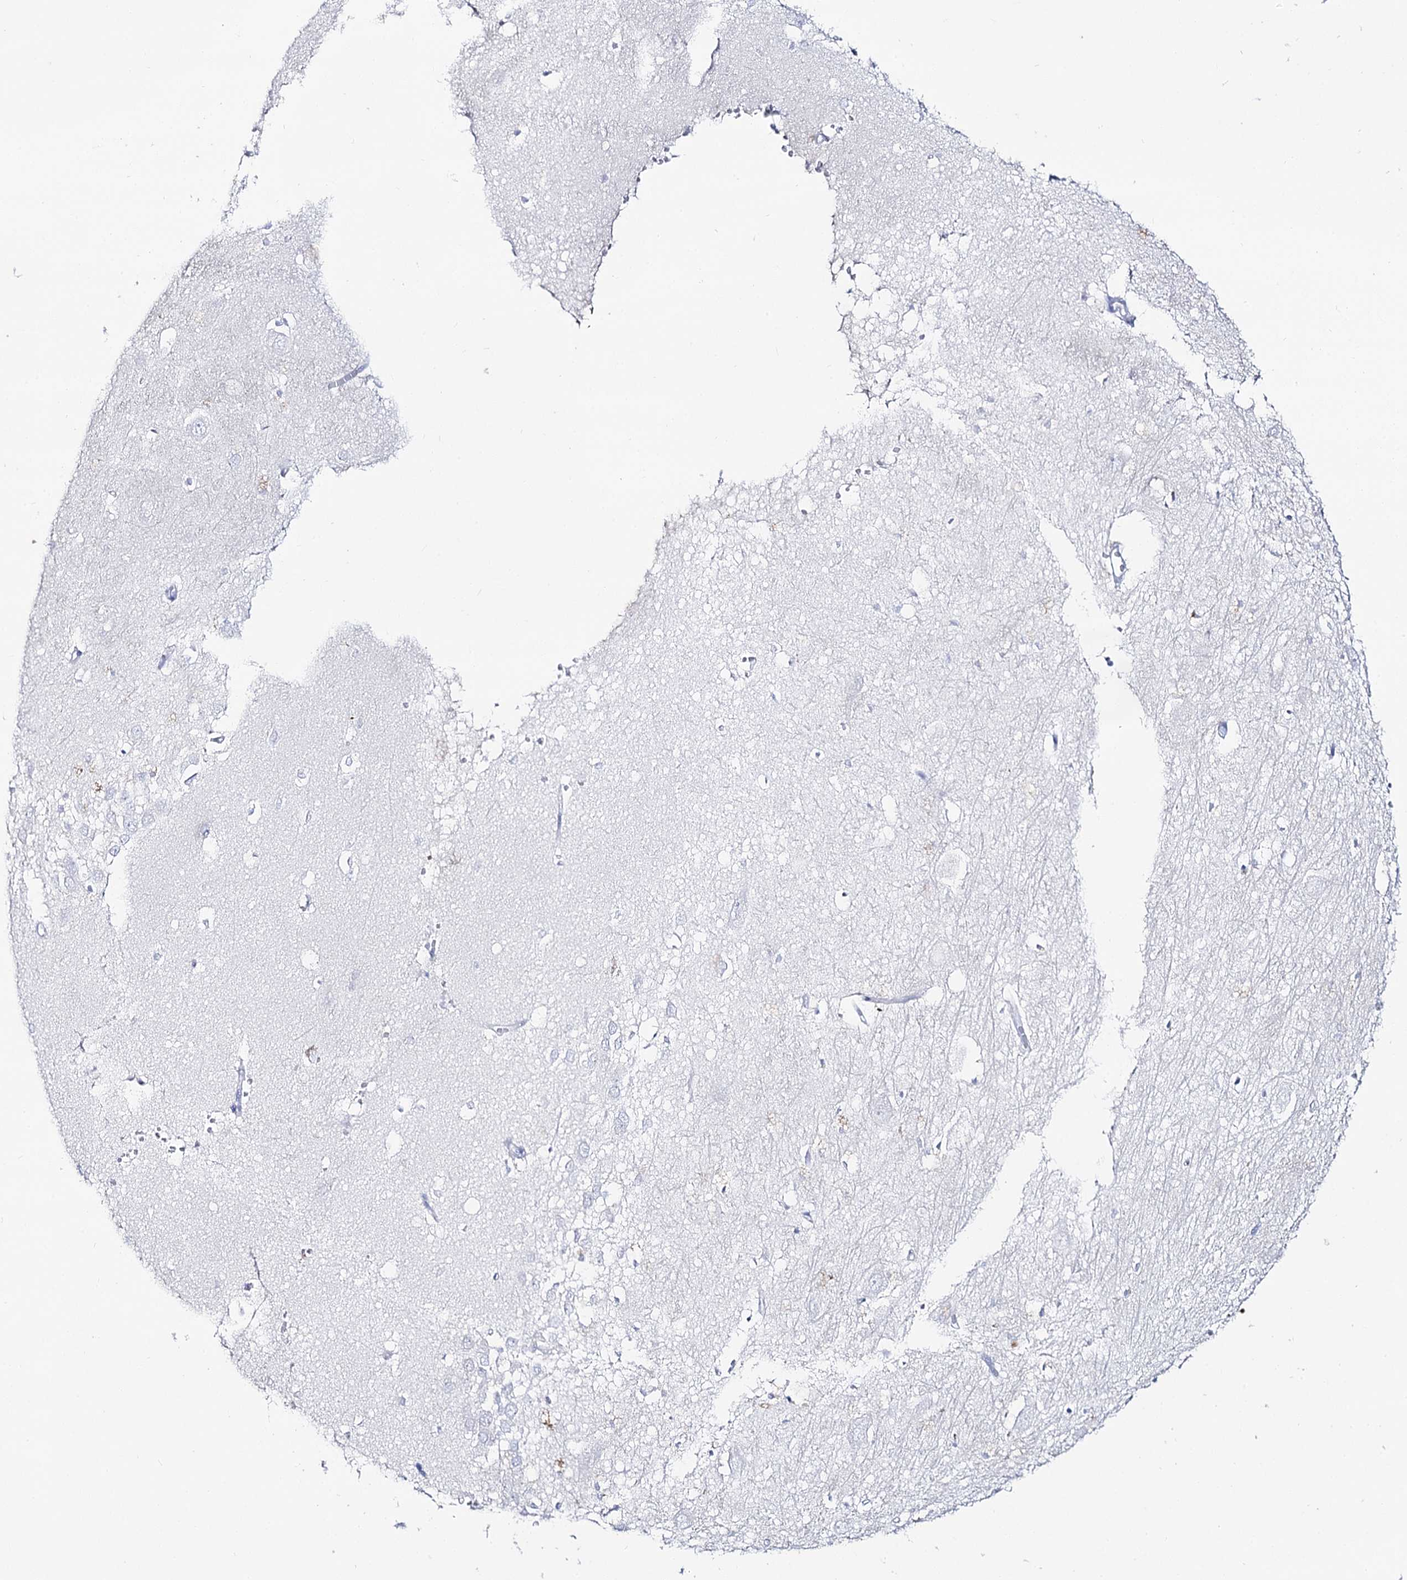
{"staining": {"intensity": "negative", "quantity": "none", "location": "none"}, "tissue": "hippocampus", "cell_type": "Glial cells", "image_type": "normal", "snomed": [{"axis": "morphology", "description": "Normal tissue, NOS"}, {"axis": "topography", "description": "Hippocampus"}], "caption": "IHC image of unremarkable hippocampus stained for a protein (brown), which demonstrates no expression in glial cells.", "gene": "SLC3A1", "patient": {"sex": "female", "age": 64}}